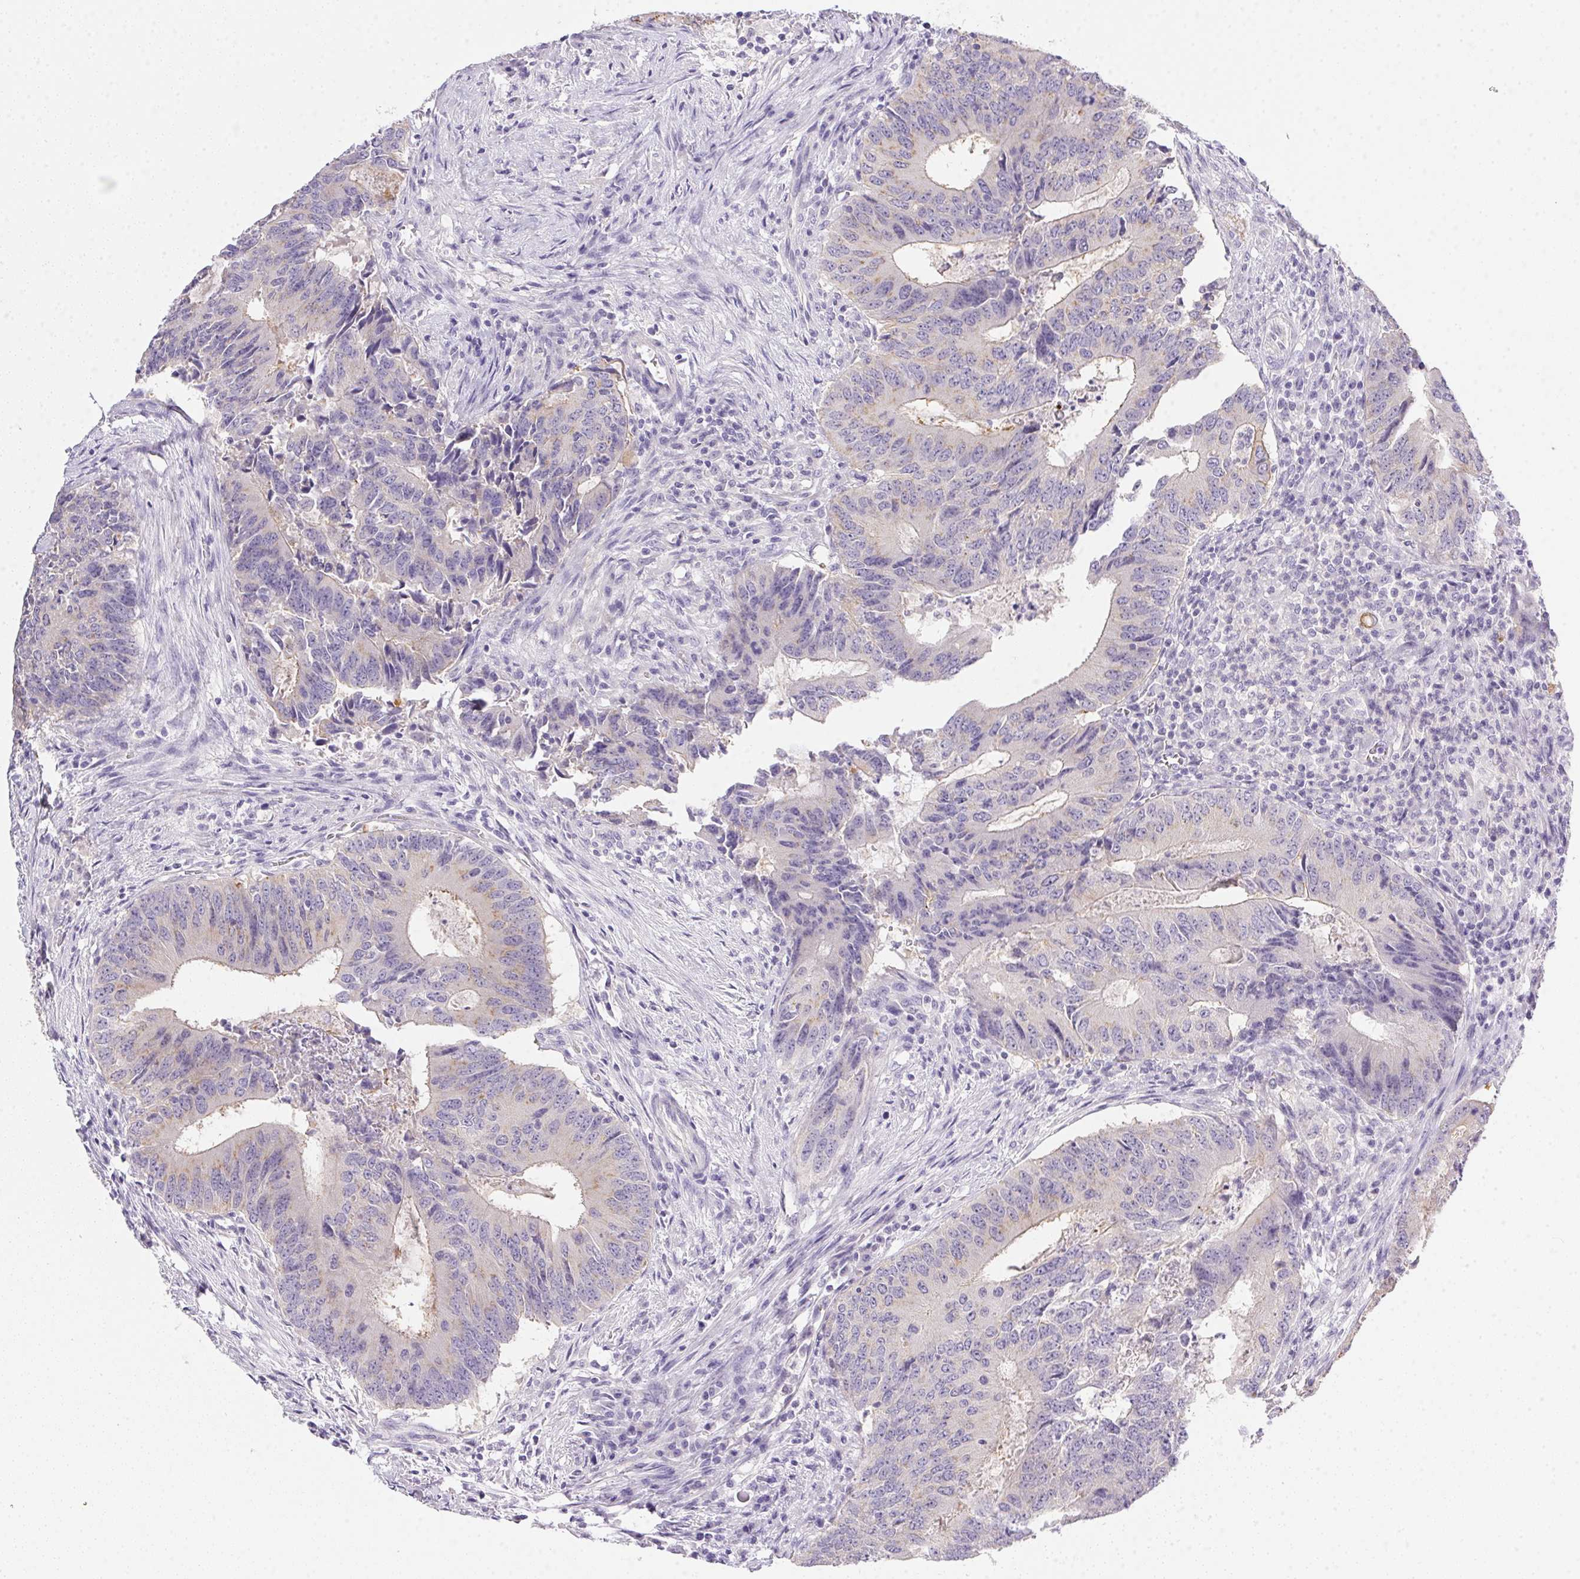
{"staining": {"intensity": "weak", "quantity": "<25%", "location": "cytoplasmic/membranous"}, "tissue": "colorectal cancer", "cell_type": "Tumor cells", "image_type": "cancer", "snomed": [{"axis": "morphology", "description": "Adenocarcinoma, NOS"}, {"axis": "topography", "description": "Colon"}], "caption": "Human colorectal adenocarcinoma stained for a protein using immunohistochemistry shows no expression in tumor cells.", "gene": "SLC17A7", "patient": {"sex": "male", "age": 67}}